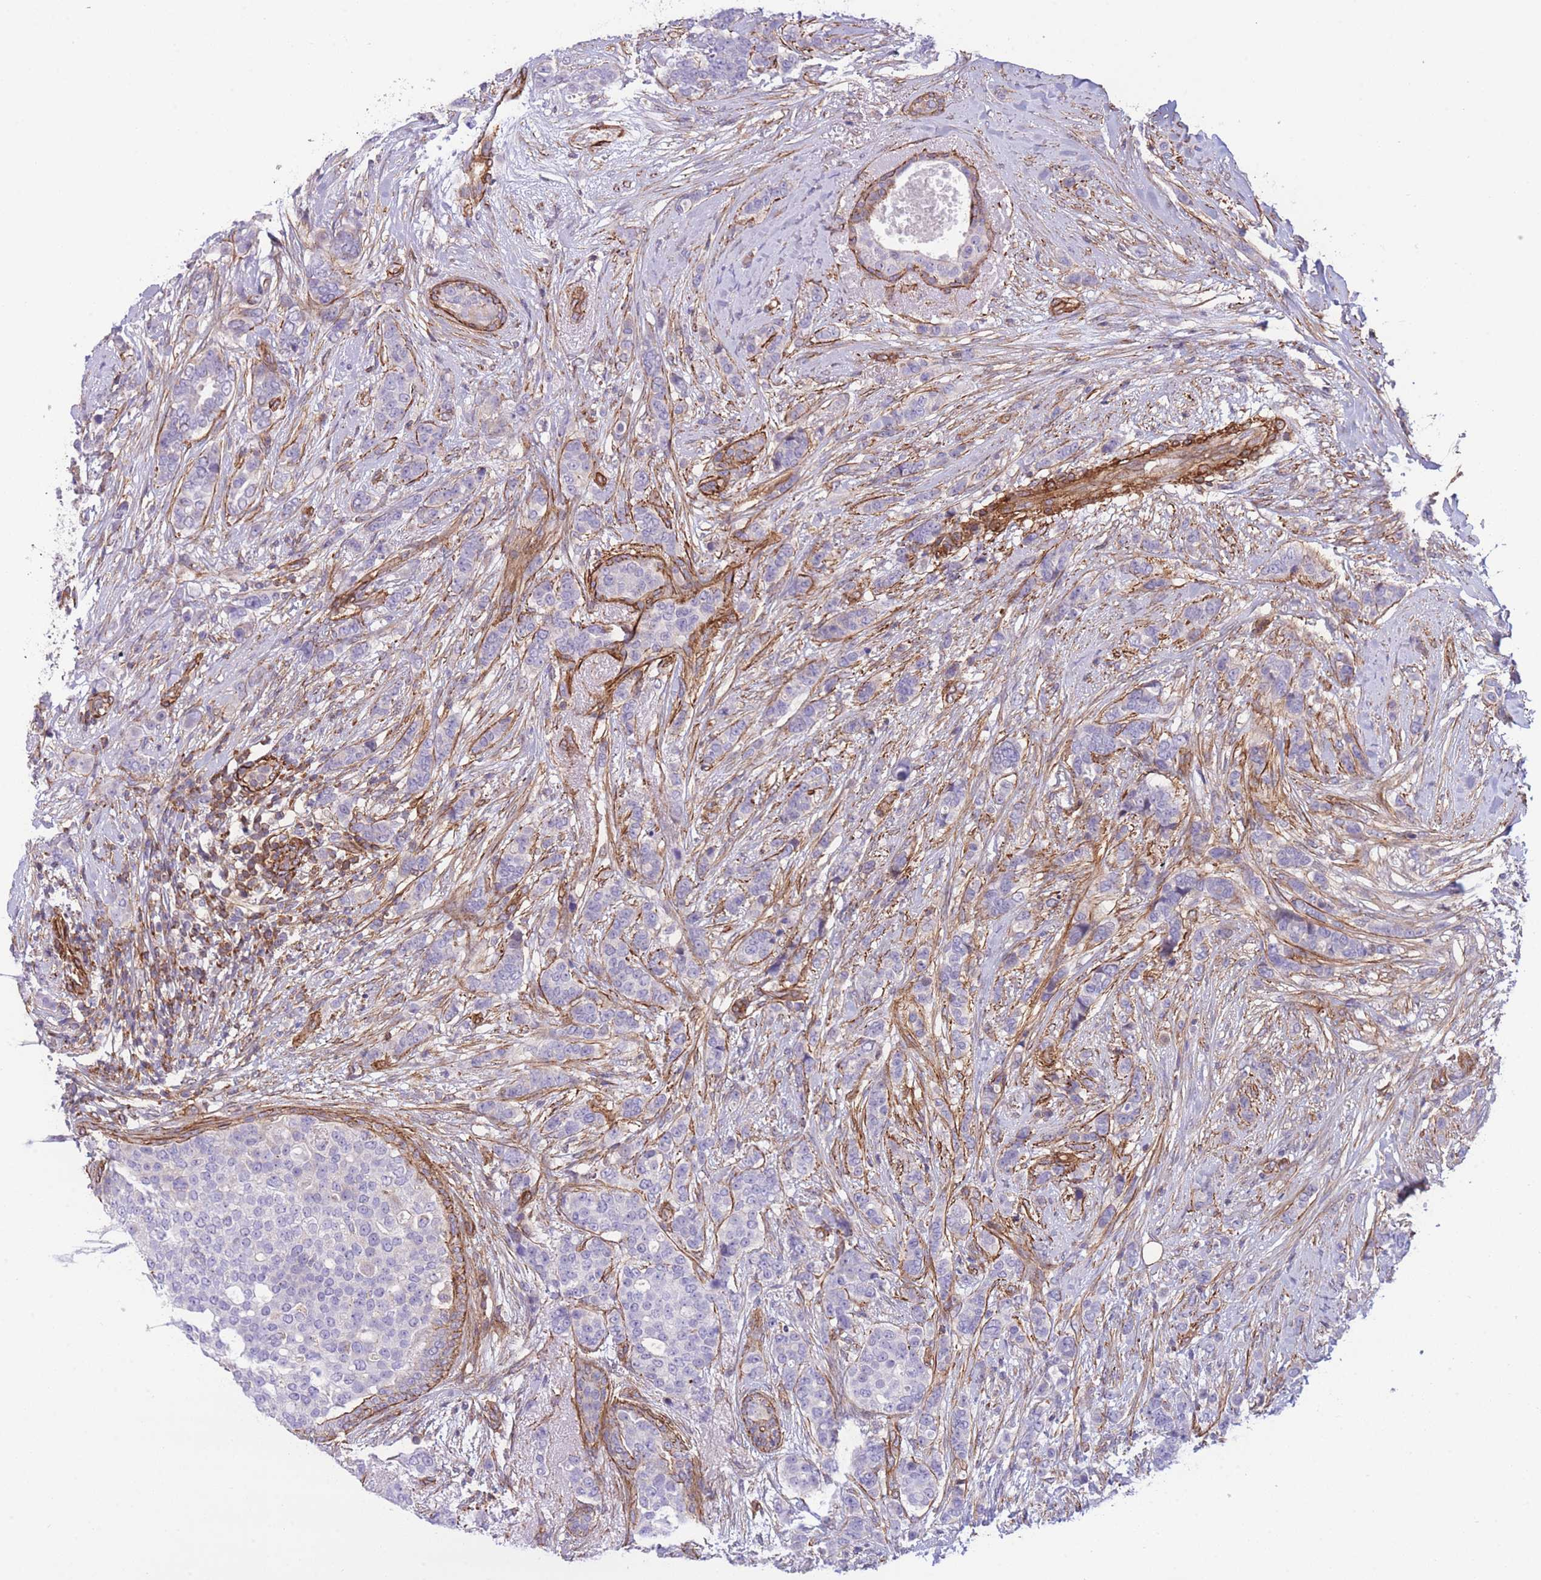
{"staining": {"intensity": "negative", "quantity": "none", "location": "none"}, "tissue": "breast cancer", "cell_type": "Tumor cells", "image_type": "cancer", "snomed": [{"axis": "morphology", "description": "Lobular carcinoma"}, {"axis": "topography", "description": "Breast"}], "caption": "There is no significant expression in tumor cells of breast lobular carcinoma.", "gene": "CDC25B", "patient": {"sex": "female", "age": 51}}